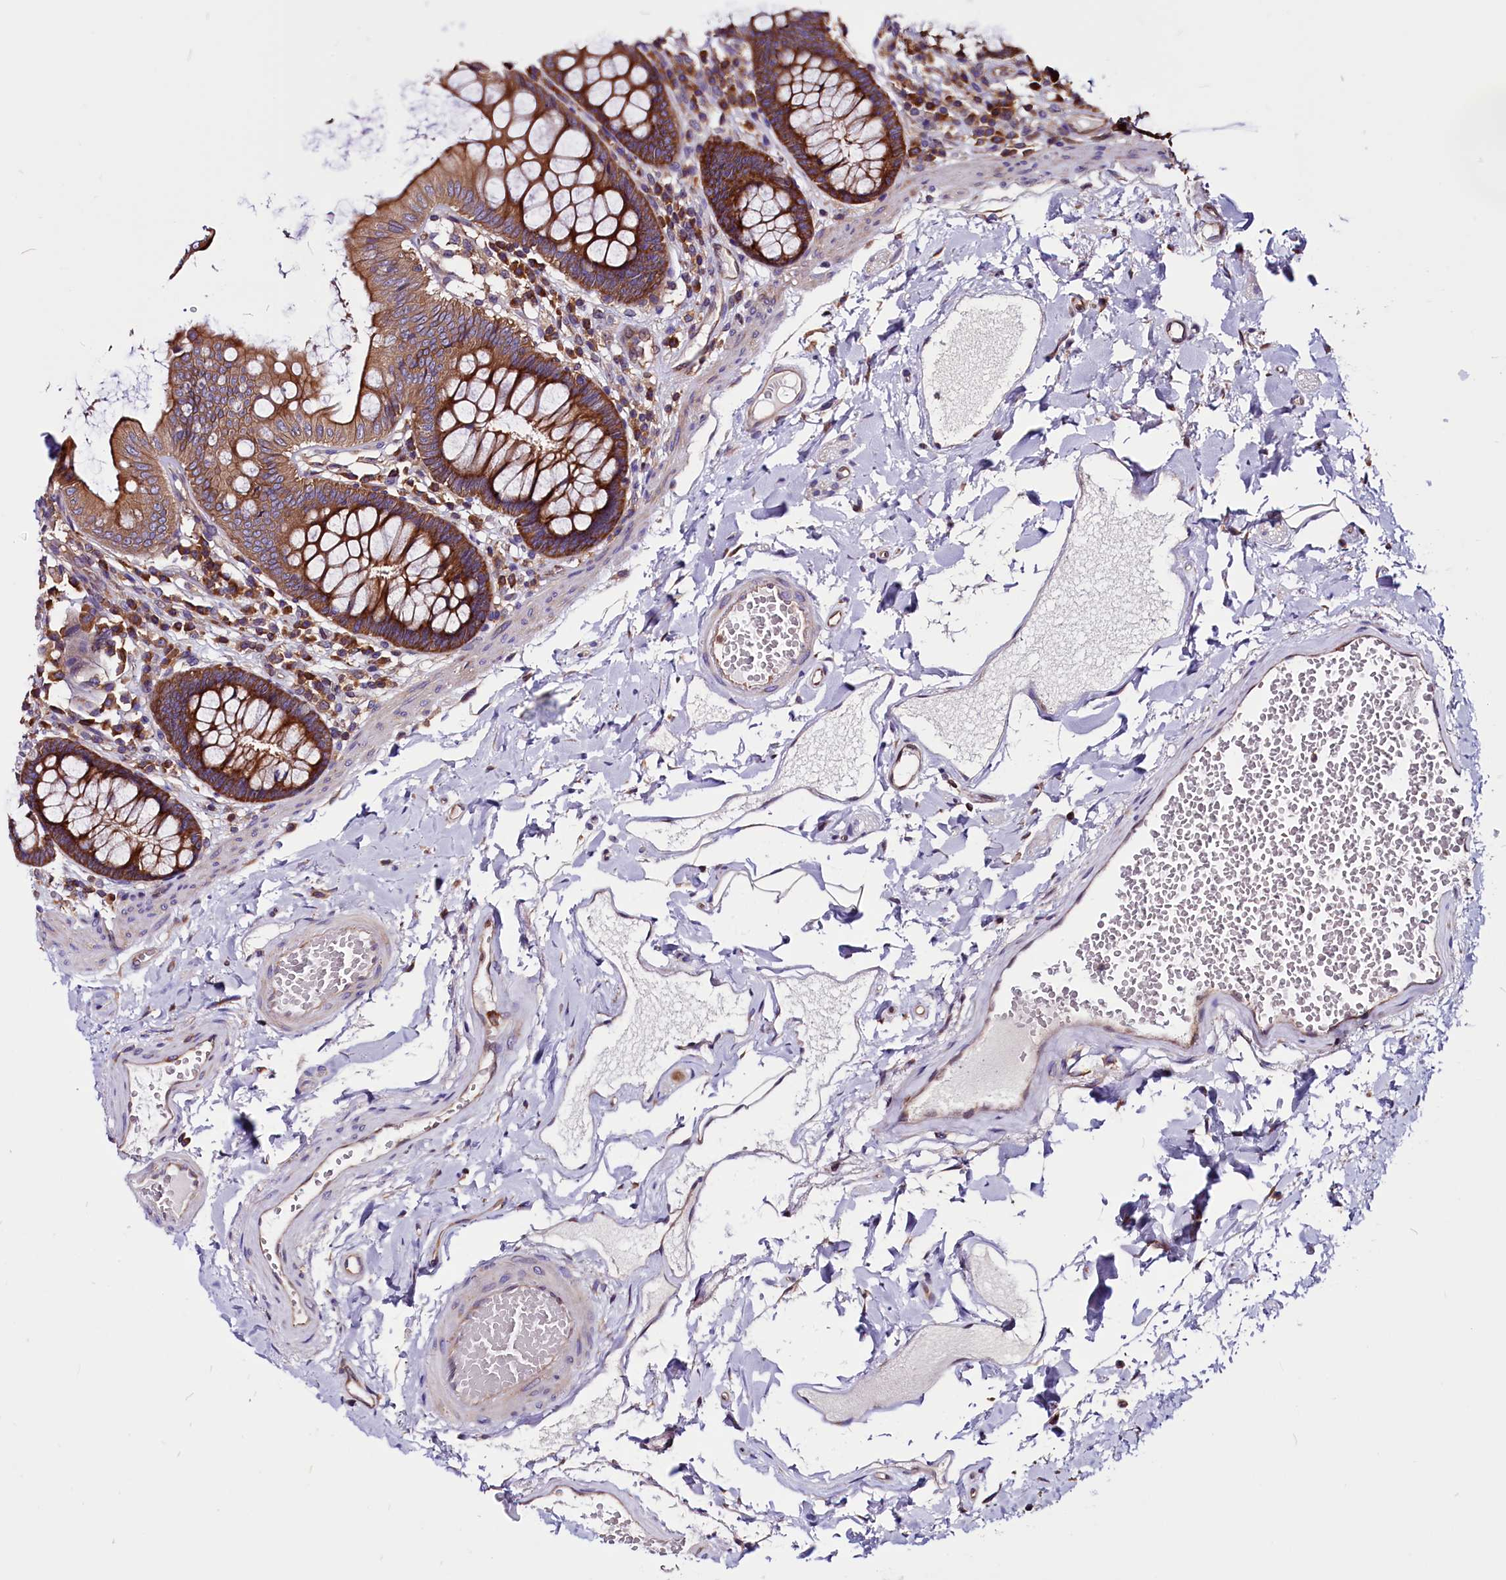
{"staining": {"intensity": "weak", "quantity": "25%-75%", "location": "cytoplasmic/membranous"}, "tissue": "colon", "cell_type": "Endothelial cells", "image_type": "normal", "snomed": [{"axis": "morphology", "description": "Normal tissue, NOS"}, {"axis": "topography", "description": "Colon"}], "caption": "Immunohistochemical staining of unremarkable human colon exhibits weak cytoplasmic/membranous protein positivity in about 25%-75% of endothelial cells.", "gene": "EIF3G", "patient": {"sex": "male", "age": 84}}